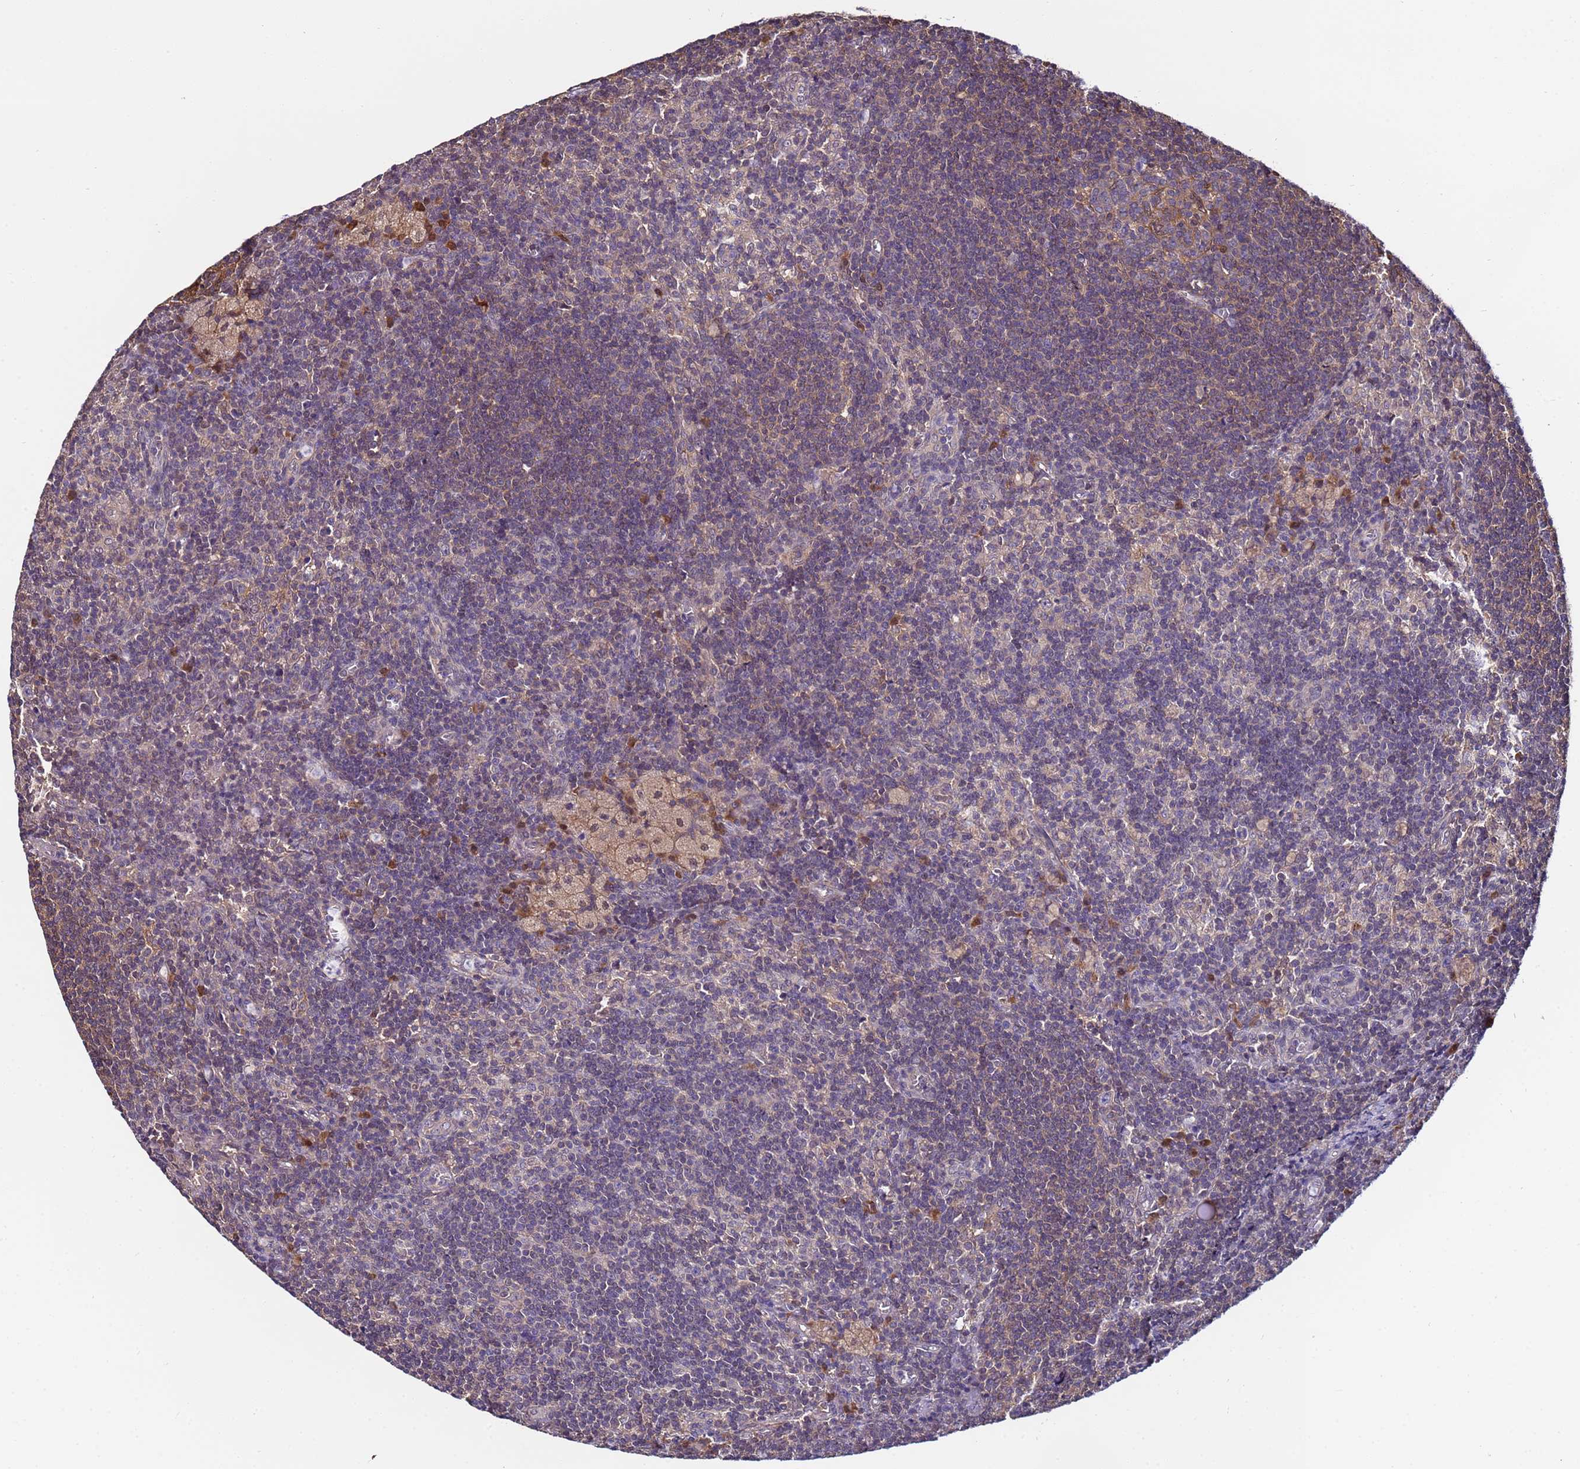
{"staining": {"intensity": "negative", "quantity": "none", "location": "none"}, "tissue": "lymph node", "cell_type": "Germinal center cells", "image_type": "normal", "snomed": [{"axis": "morphology", "description": "Normal tissue, NOS"}, {"axis": "topography", "description": "Lymph node"}], "caption": "A high-resolution histopathology image shows IHC staining of normal lymph node, which demonstrates no significant expression in germinal center cells.", "gene": "NAXE", "patient": {"sex": "male", "age": 69}}